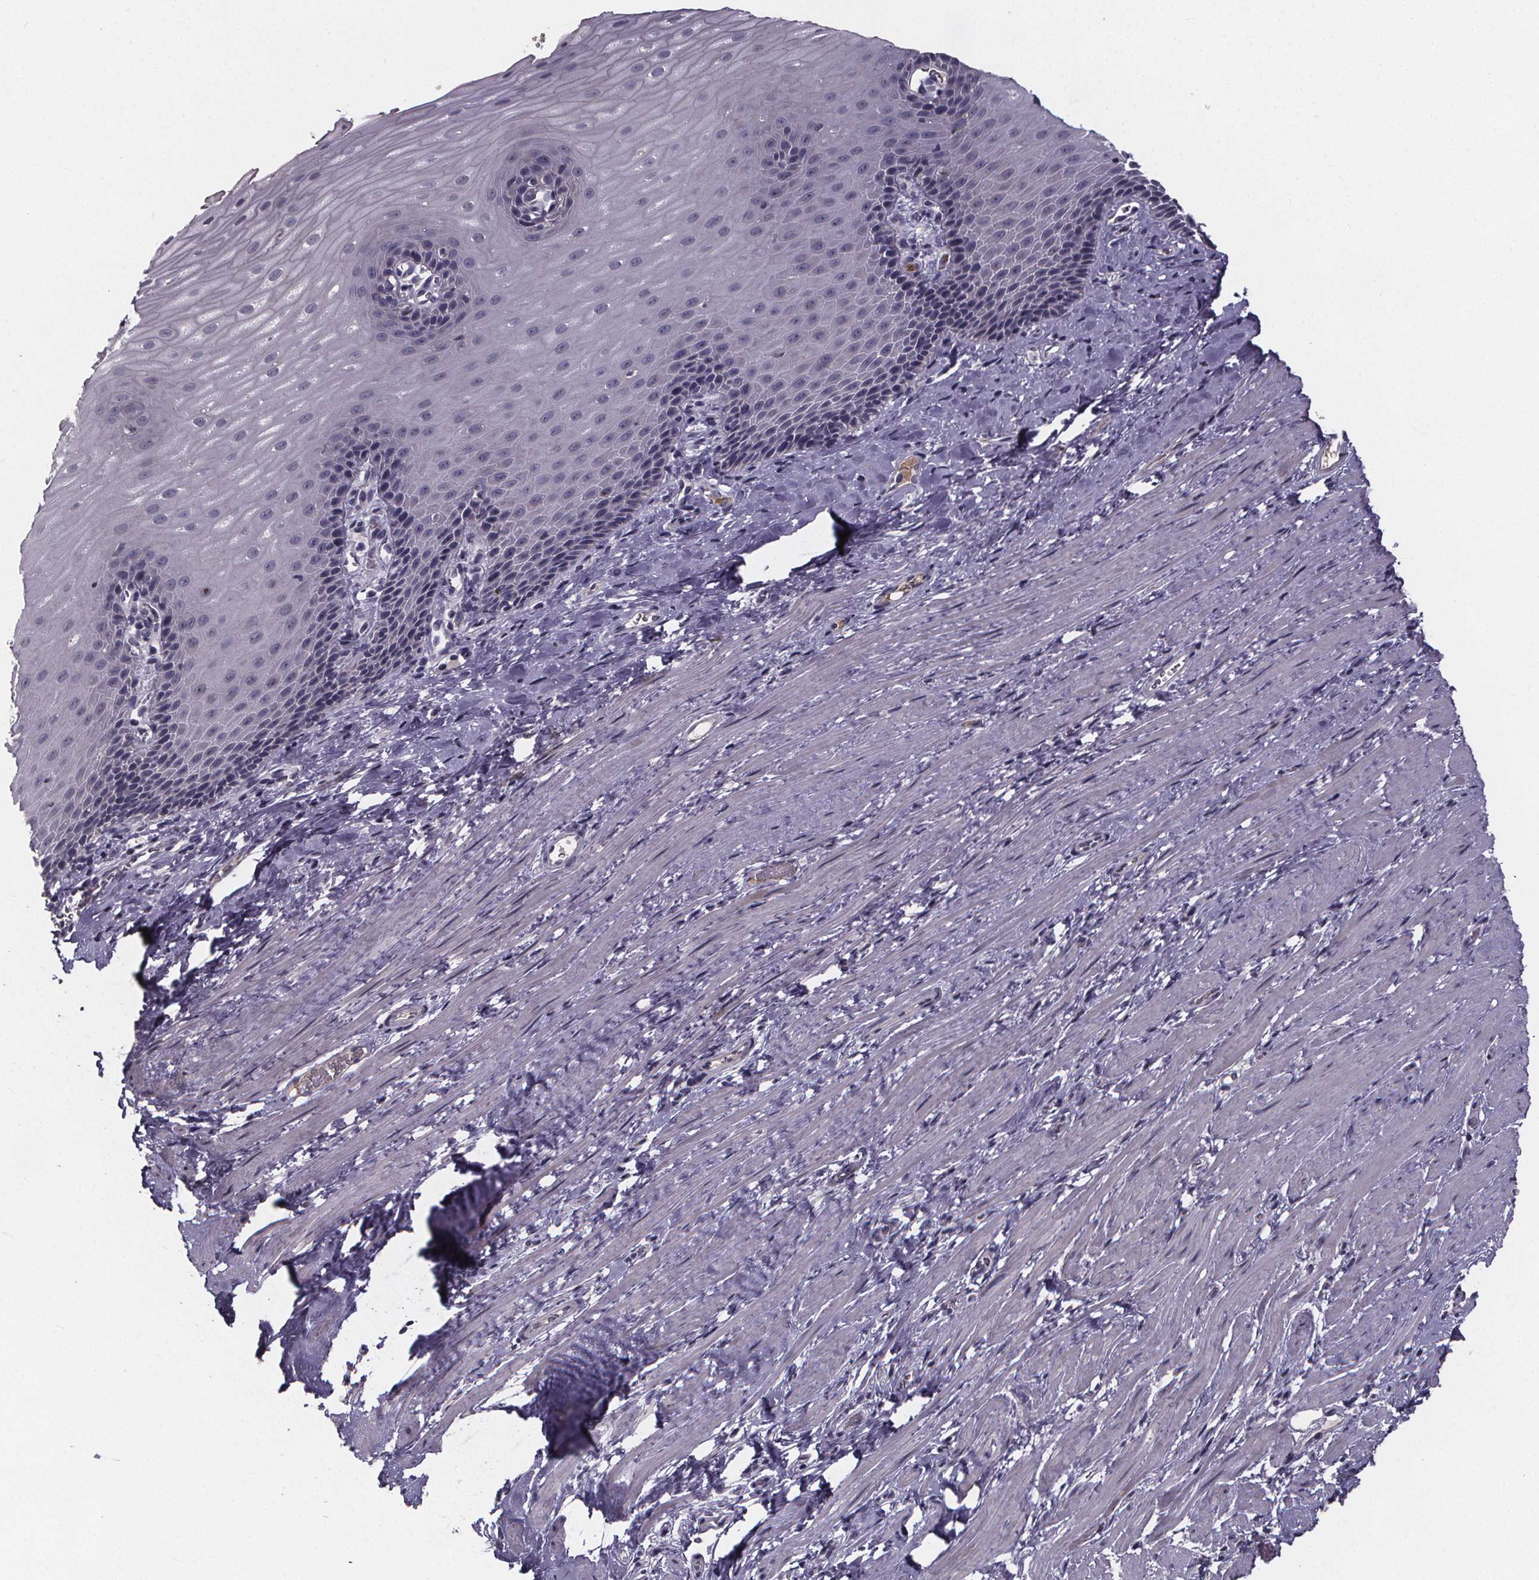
{"staining": {"intensity": "negative", "quantity": "none", "location": "none"}, "tissue": "esophagus", "cell_type": "Squamous epithelial cells", "image_type": "normal", "snomed": [{"axis": "morphology", "description": "Normal tissue, NOS"}, {"axis": "topography", "description": "Esophagus"}], "caption": "This photomicrograph is of unremarkable esophagus stained with immunohistochemistry (IHC) to label a protein in brown with the nuclei are counter-stained blue. There is no expression in squamous epithelial cells.", "gene": "AGT", "patient": {"sex": "male", "age": 64}}